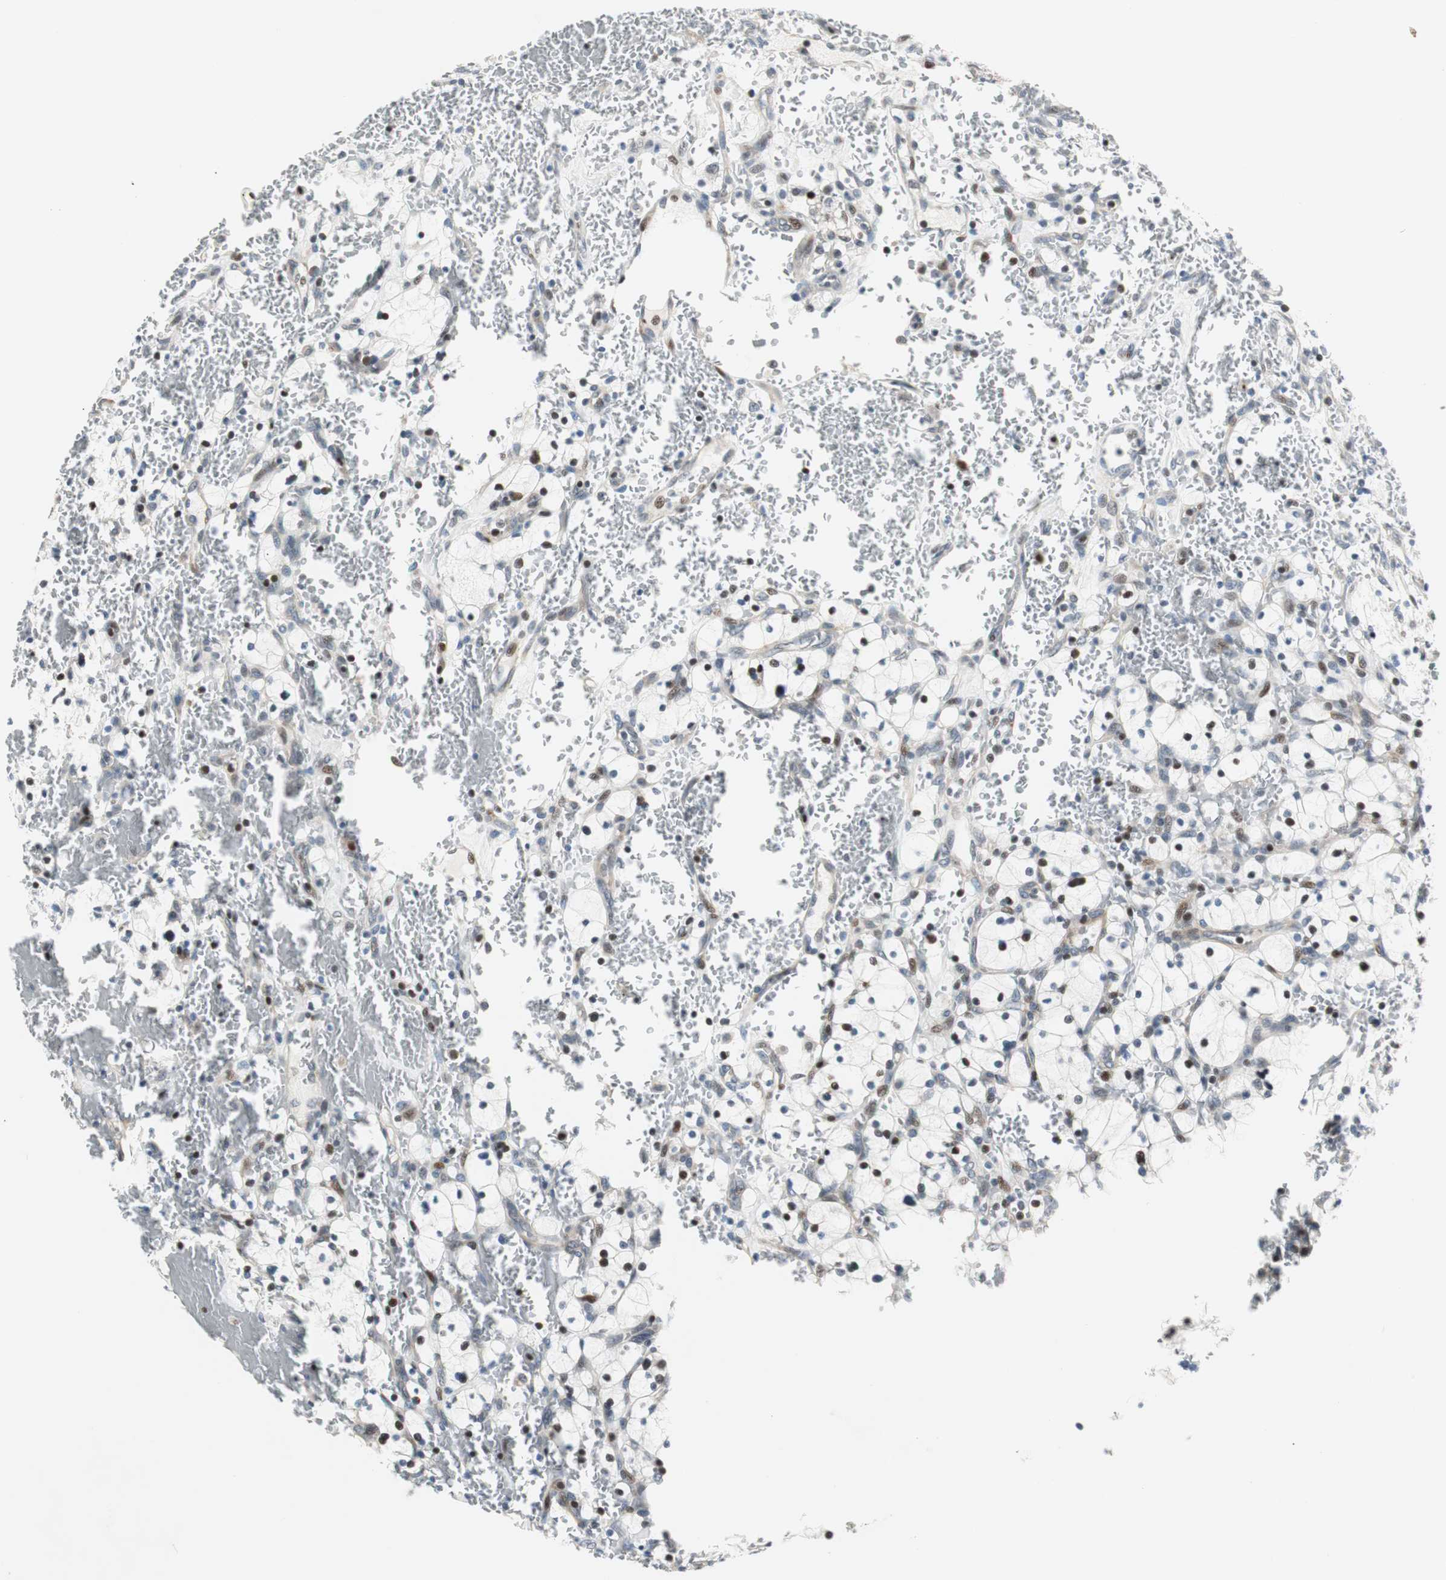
{"staining": {"intensity": "moderate", "quantity": "<25%", "location": "nuclear"}, "tissue": "renal cancer", "cell_type": "Tumor cells", "image_type": "cancer", "snomed": [{"axis": "morphology", "description": "Adenocarcinoma, NOS"}, {"axis": "topography", "description": "Kidney"}], "caption": "The histopathology image exhibits staining of renal cancer (adenocarcinoma), revealing moderate nuclear protein staining (brown color) within tumor cells.", "gene": "RAD1", "patient": {"sex": "female", "age": 83}}